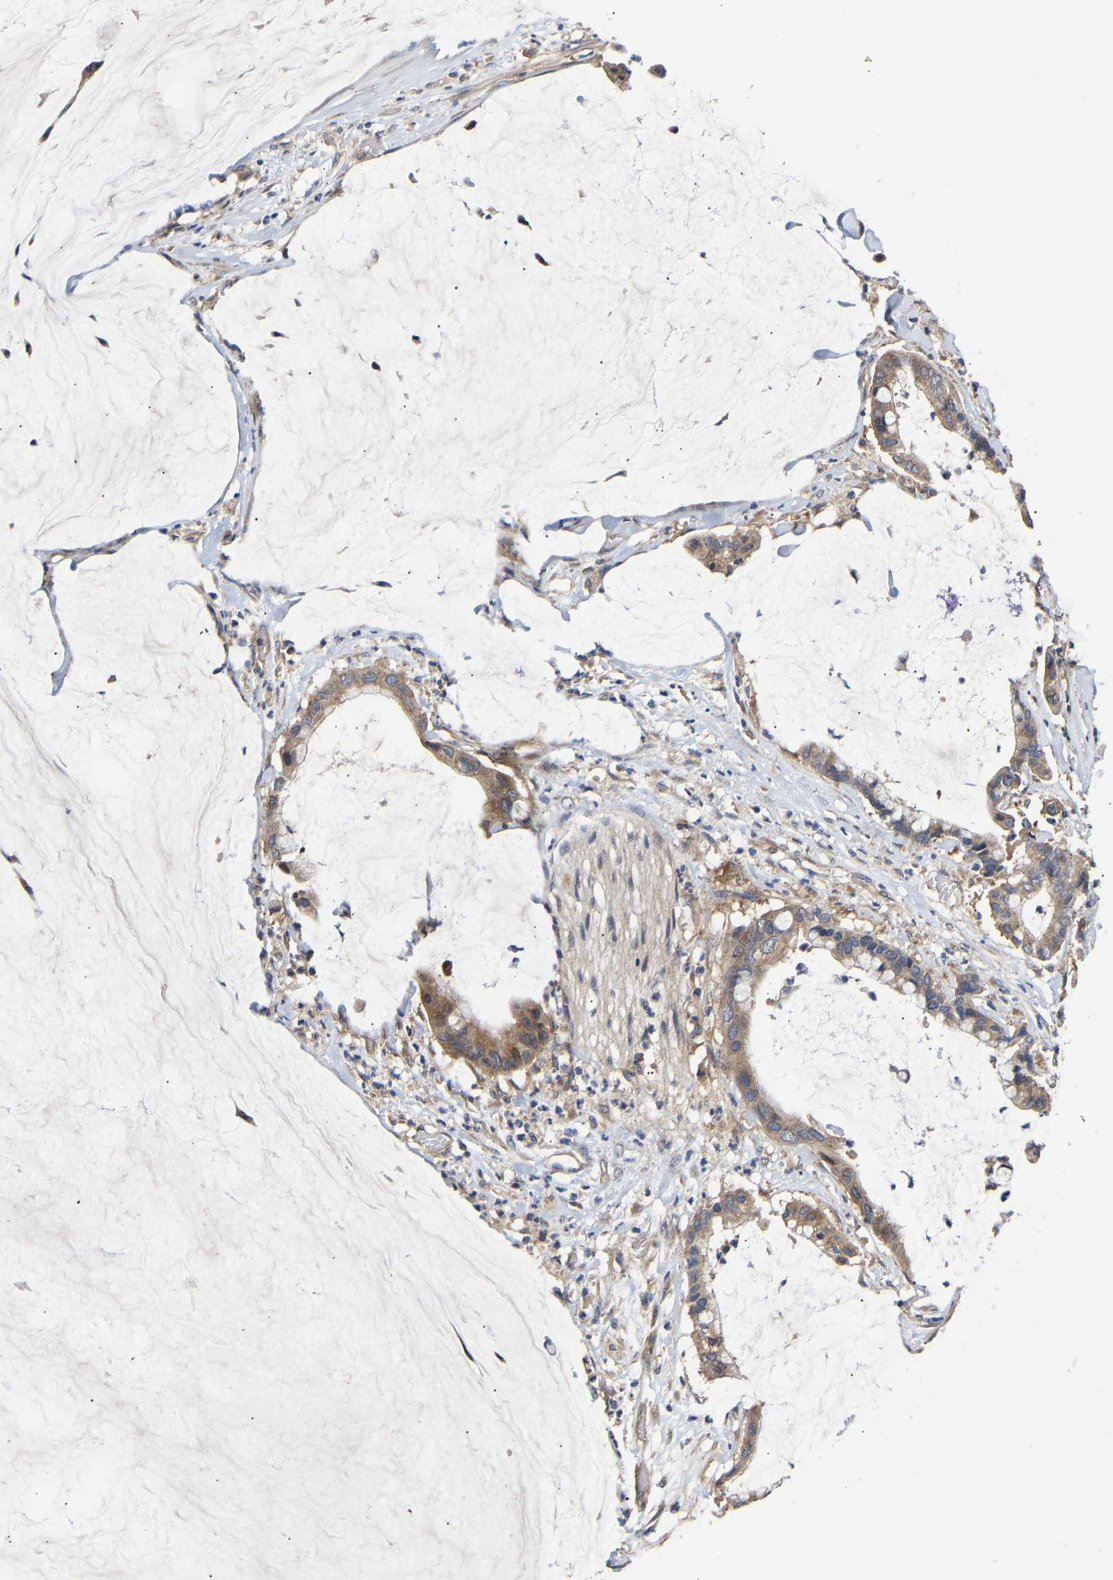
{"staining": {"intensity": "moderate", "quantity": ">75%", "location": "cytoplasmic/membranous"}, "tissue": "pancreatic cancer", "cell_type": "Tumor cells", "image_type": "cancer", "snomed": [{"axis": "morphology", "description": "Adenocarcinoma, NOS"}, {"axis": "topography", "description": "Pancreas"}], "caption": "Immunohistochemical staining of human pancreatic adenocarcinoma displays moderate cytoplasmic/membranous protein staining in about >75% of tumor cells. (brown staining indicates protein expression, while blue staining denotes nuclei).", "gene": "KASH5", "patient": {"sex": "male", "age": 41}}